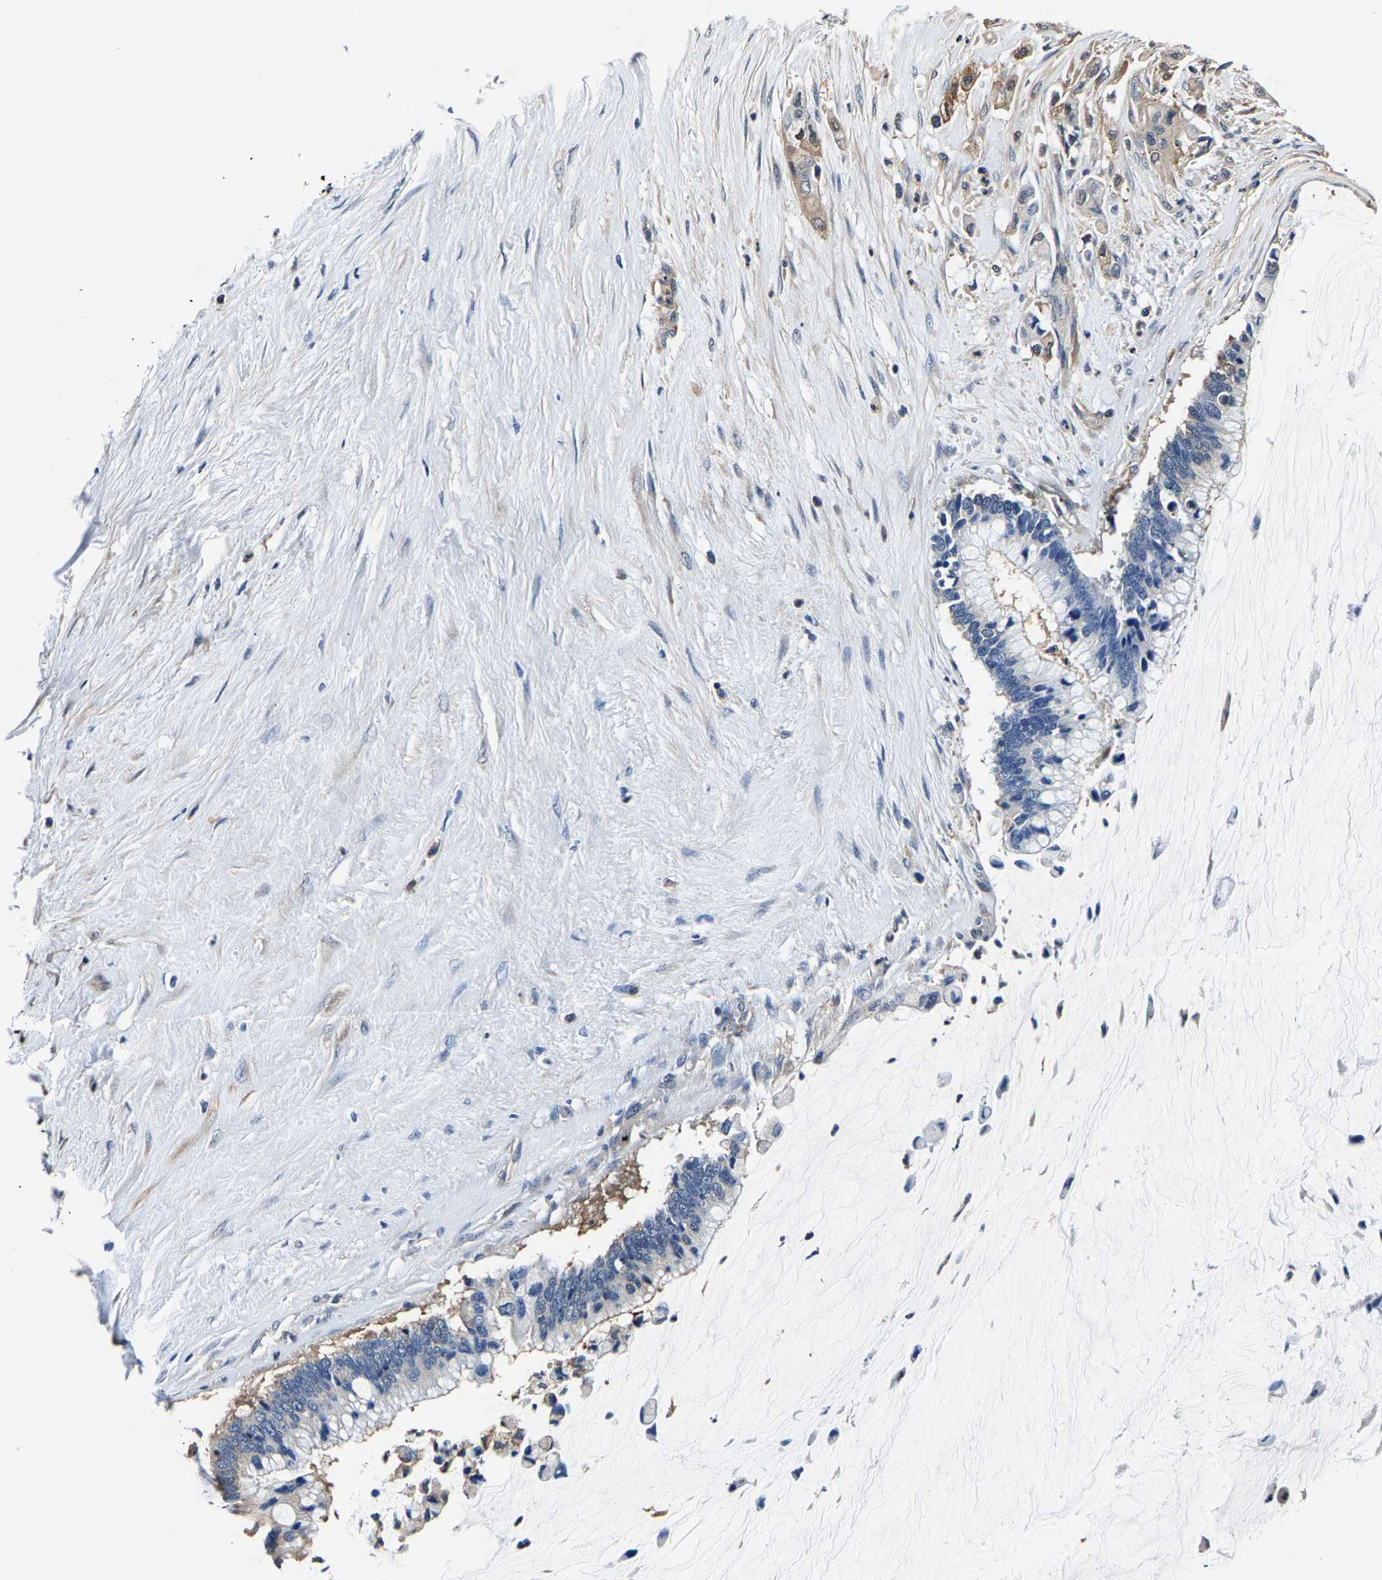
{"staining": {"intensity": "weak", "quantity": "<25%", "location": "cytoplasmic/membranous"}, "tissue": "pancreatic cancer", "cell_type": "Tumor cells", "image_type": "cancer", "snomed": [{"axis": "morphology", "description": "Adenocarcinoma, NOS"}, {"axis": "topography", "description": "Pancreas"}], "caption": "Tumor cells show no significant protein positivity in pancreatic adenocarcinoma.", "gene": "ALDOB", "patient": {"sex": "male", "age": 41}}